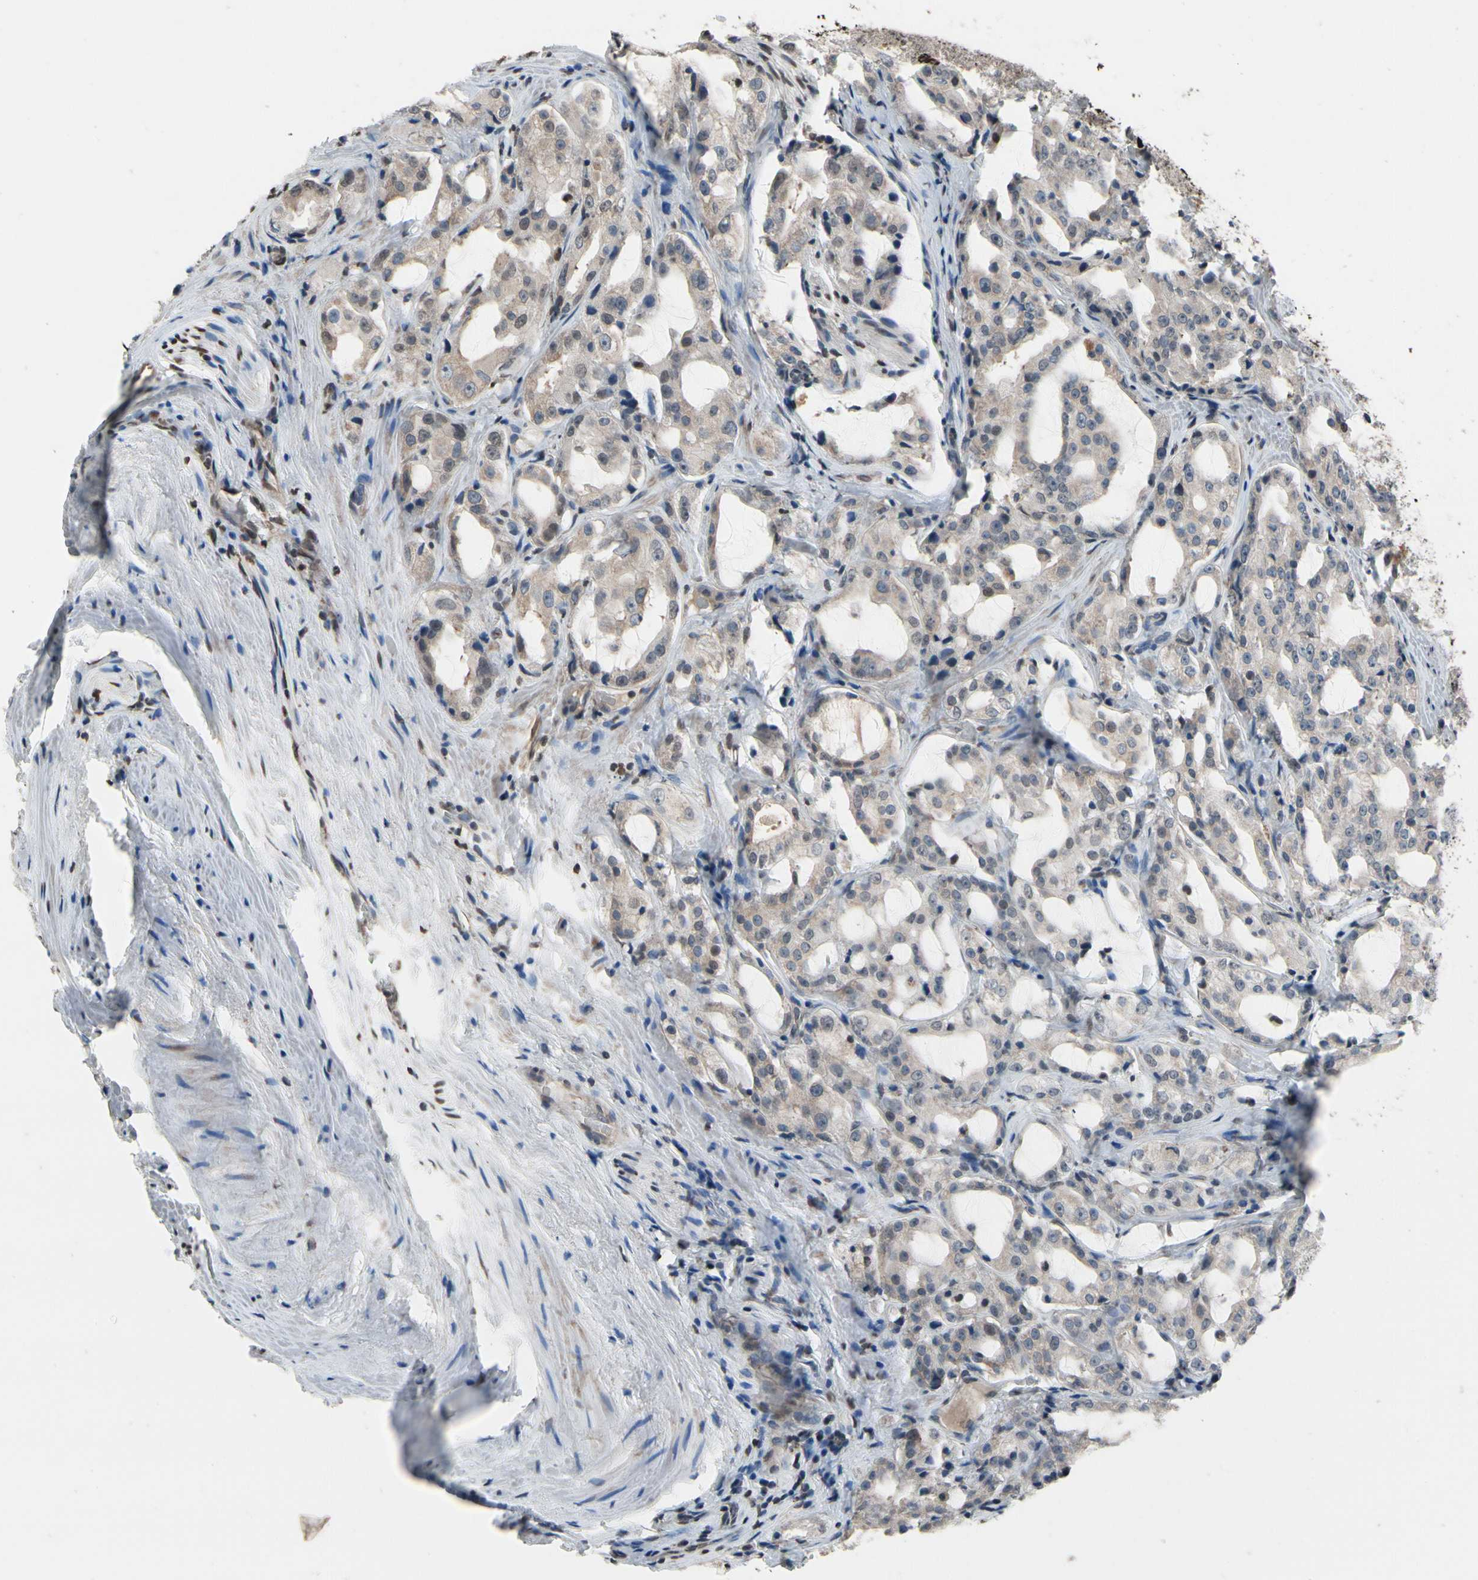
{"staining": {"intensity": "weak", "quantity": "<25%", "location": "cytoplasmic/membranous"}, "tissue": "prostate cancer", "cell_type": "Tumor cells", "image_type": "cancer", "snomed": [{"axis": "morphology", "description": "Adenocarcinoma, High grade"}, {"axis": "topography", "description": "Prostate"}], "caption": "This is a histopathology image of IHC staining of prostate cancer (adenocarcinoma (high-grade)), which shows no staining in tumor cells.", "gene": "HIPK2", "patient": {"sex": "male", "age": 73}}